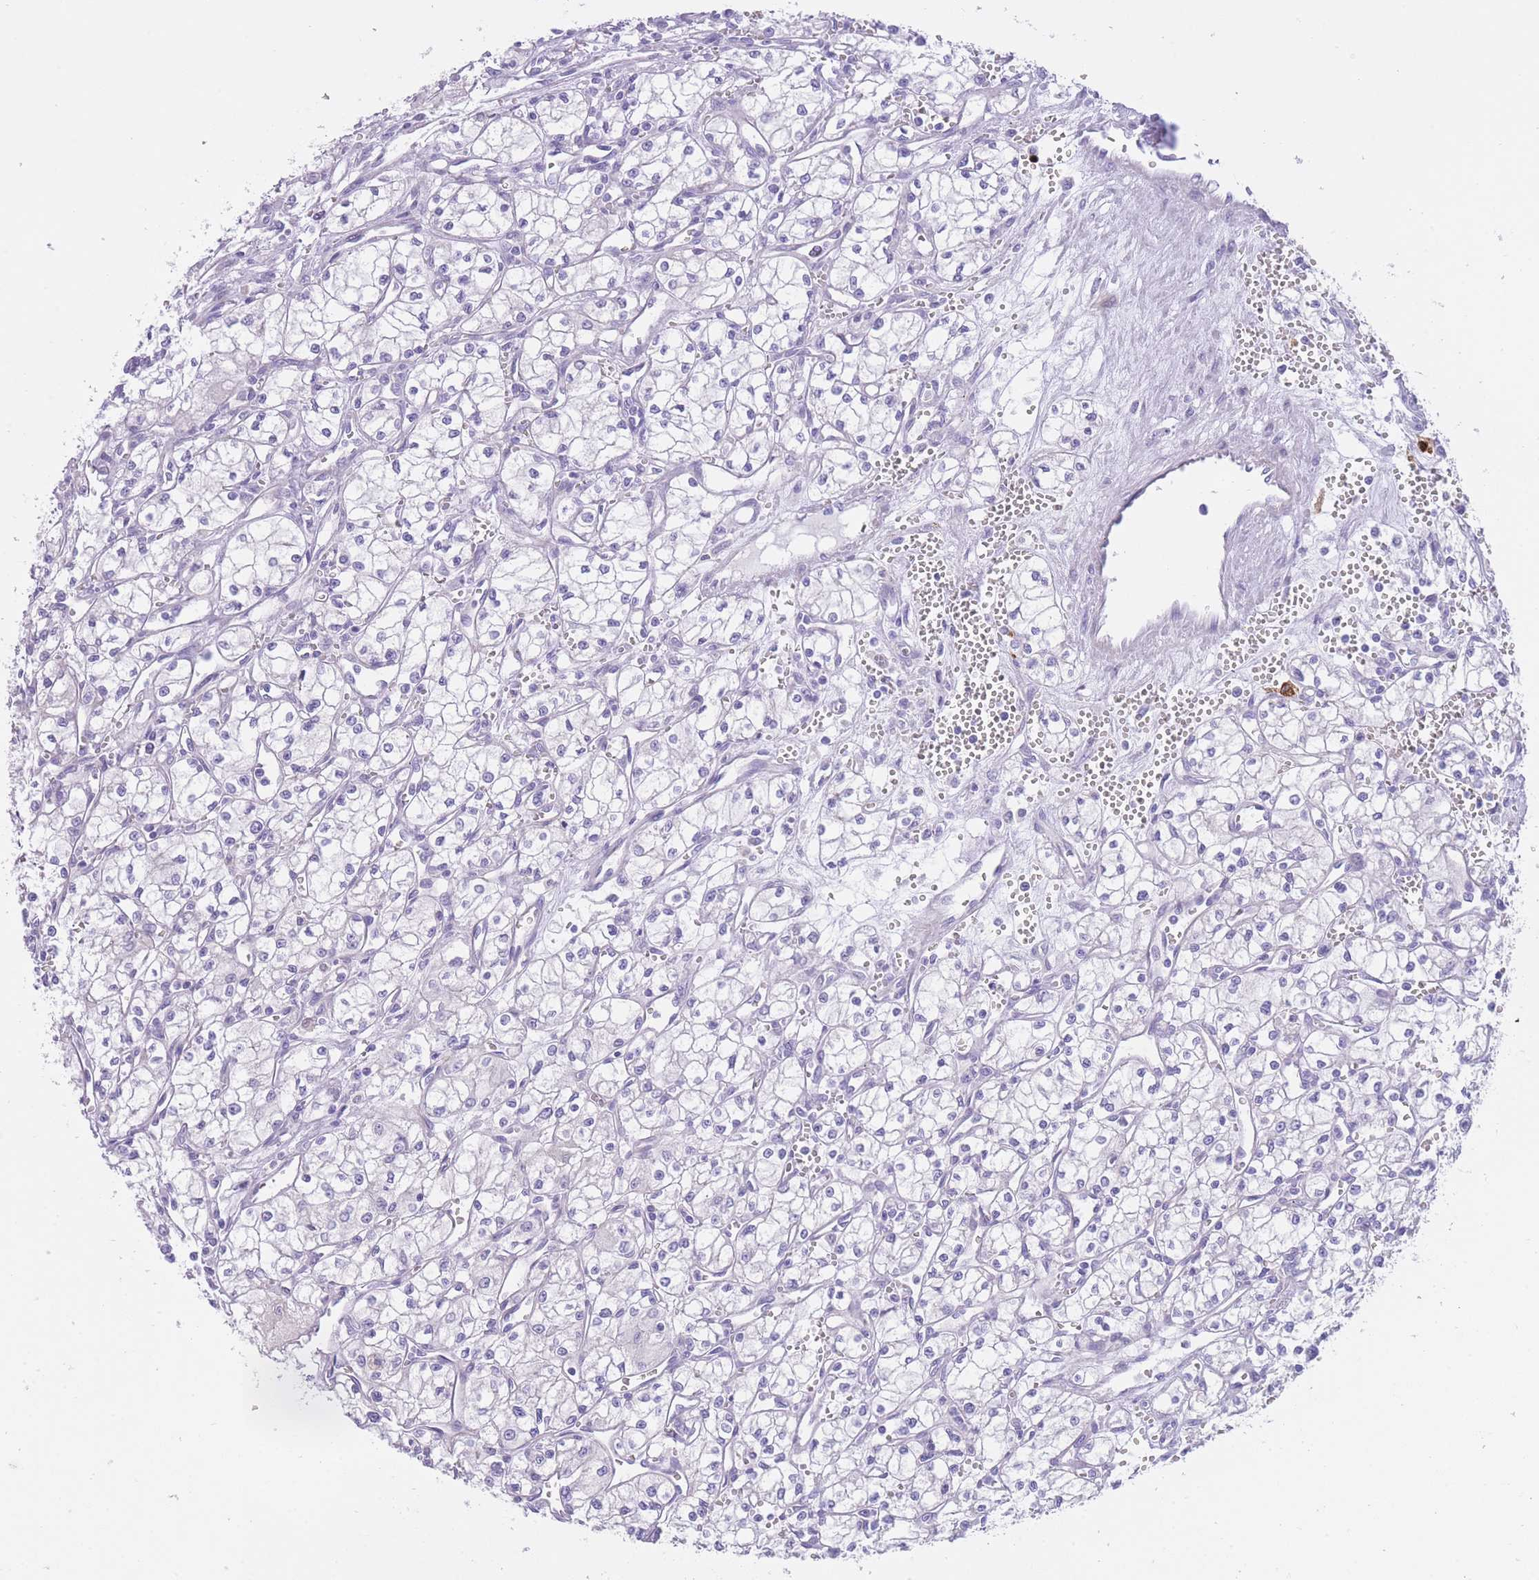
{"staining": {"intensity": "negative", "quantity": "none", "location": "none"}, "tissue": "renal cancer", "cell_type": "Tumor cells", "image_type": "cancer", "snomed": [{"axis": "morphology", "description": "Adenocarcinoma, NOS"}, {"axis": "topography", "description": "Kidney"}], "caption": "A micrograph of renal adenocarcinoma stained for a protein exhibits no brown staining in tumor cells.", "gene": "QTRT1", "patient": {"sex": "male", "age": 59}}